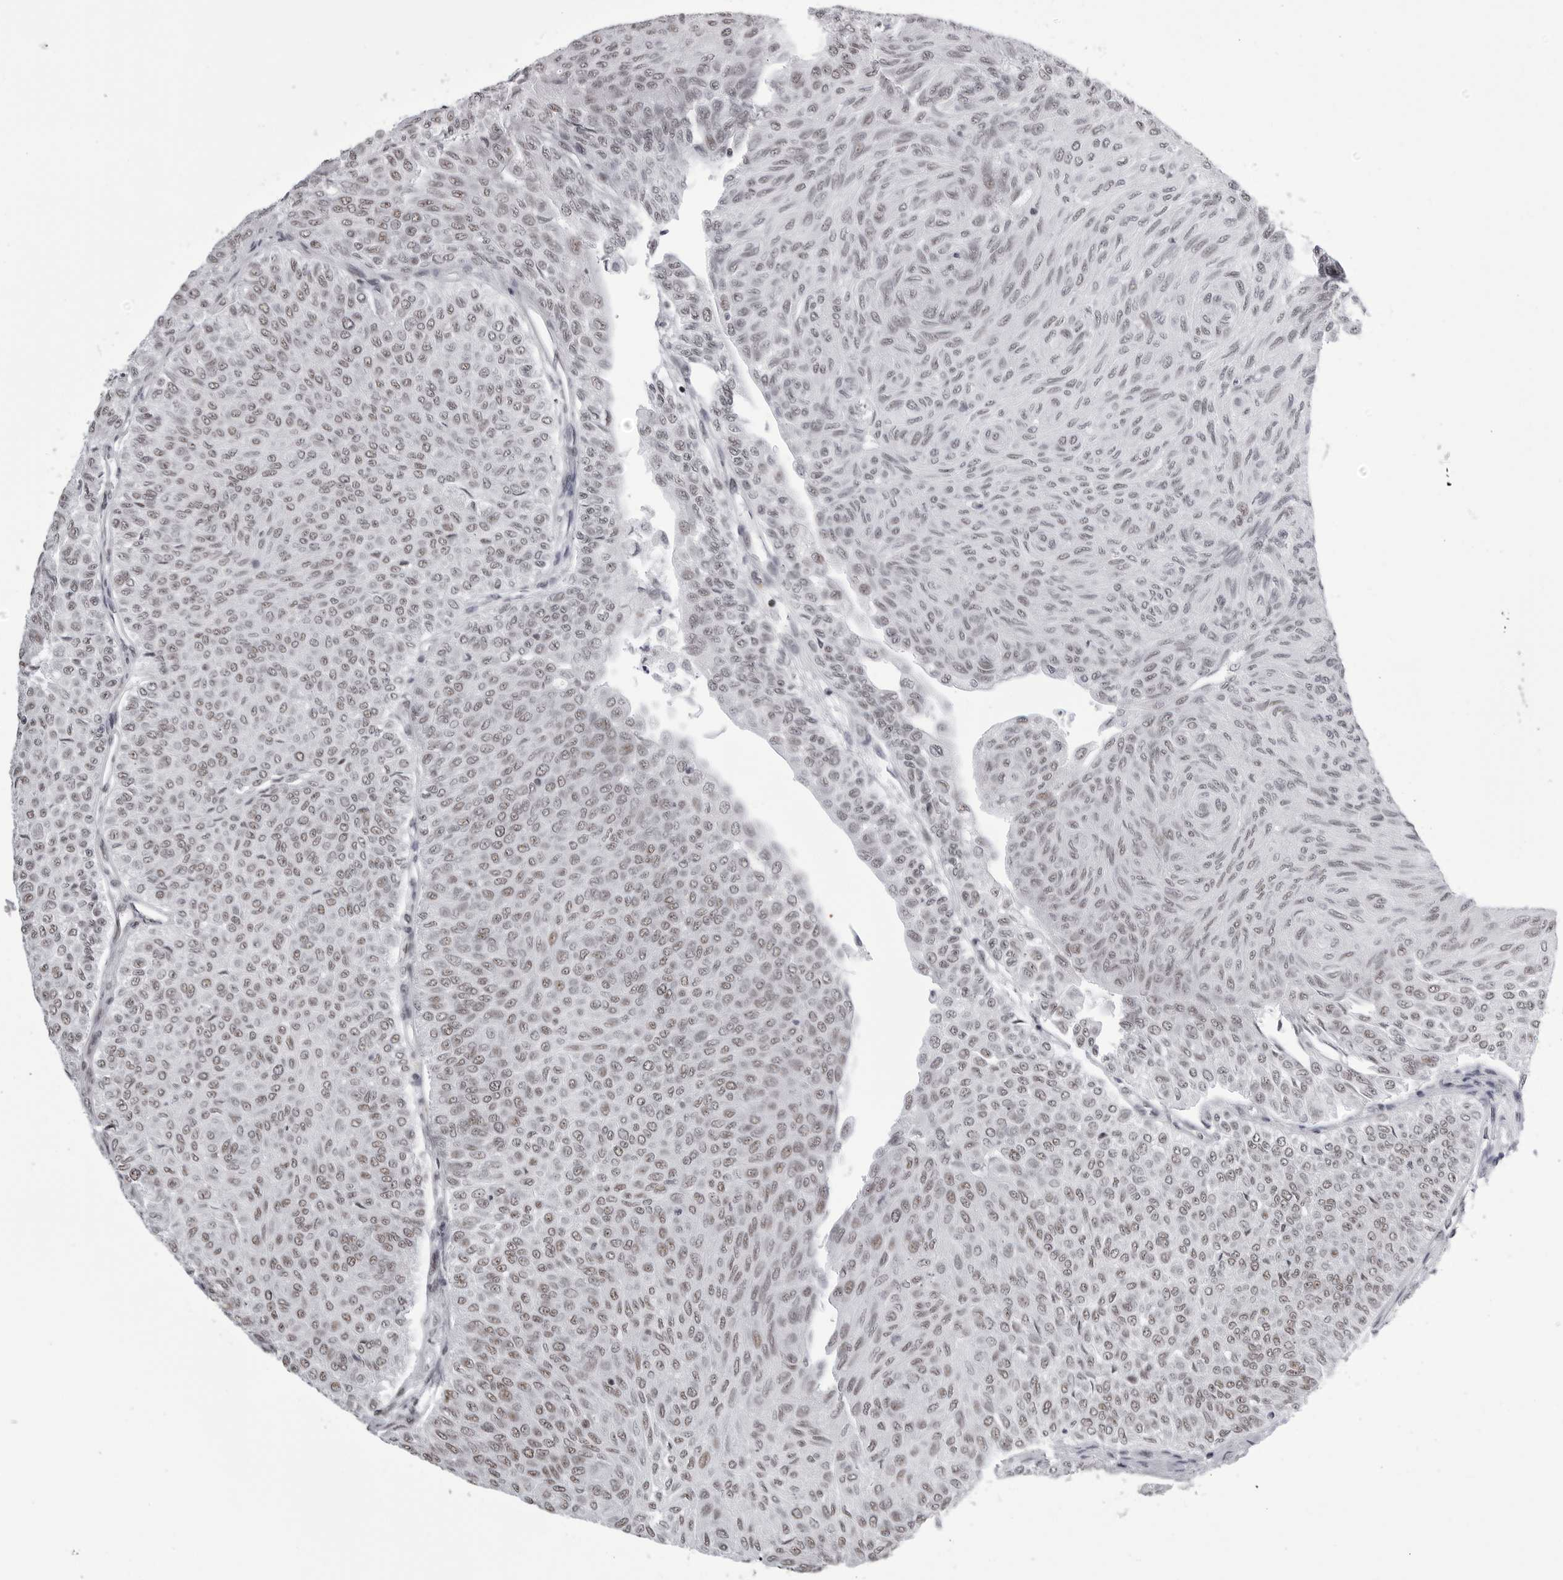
{"staining": {"intensity": "moderate", "quantity": "25%-75%", "location": "nuclear"}, "tissue": "urothelial cancer", "cell_type": "Tumor cells", "image_type": "cancer", "snomed": [{"axis": "morphology", "description": "Urothelial carcinoma, Low grade"}, {"axis": "topography", "description": "Urinary bladder"}], "caption": "Tumor cells reveal medium levels of moderate nuclear expression in about 25%-75% of cells in urothelial carcinoma (low-grade). The protein is shown in brown color, while the nuclei are stained blue.", "gene": "WRAP53", "patient": {"sex": "male", "age": 78}}